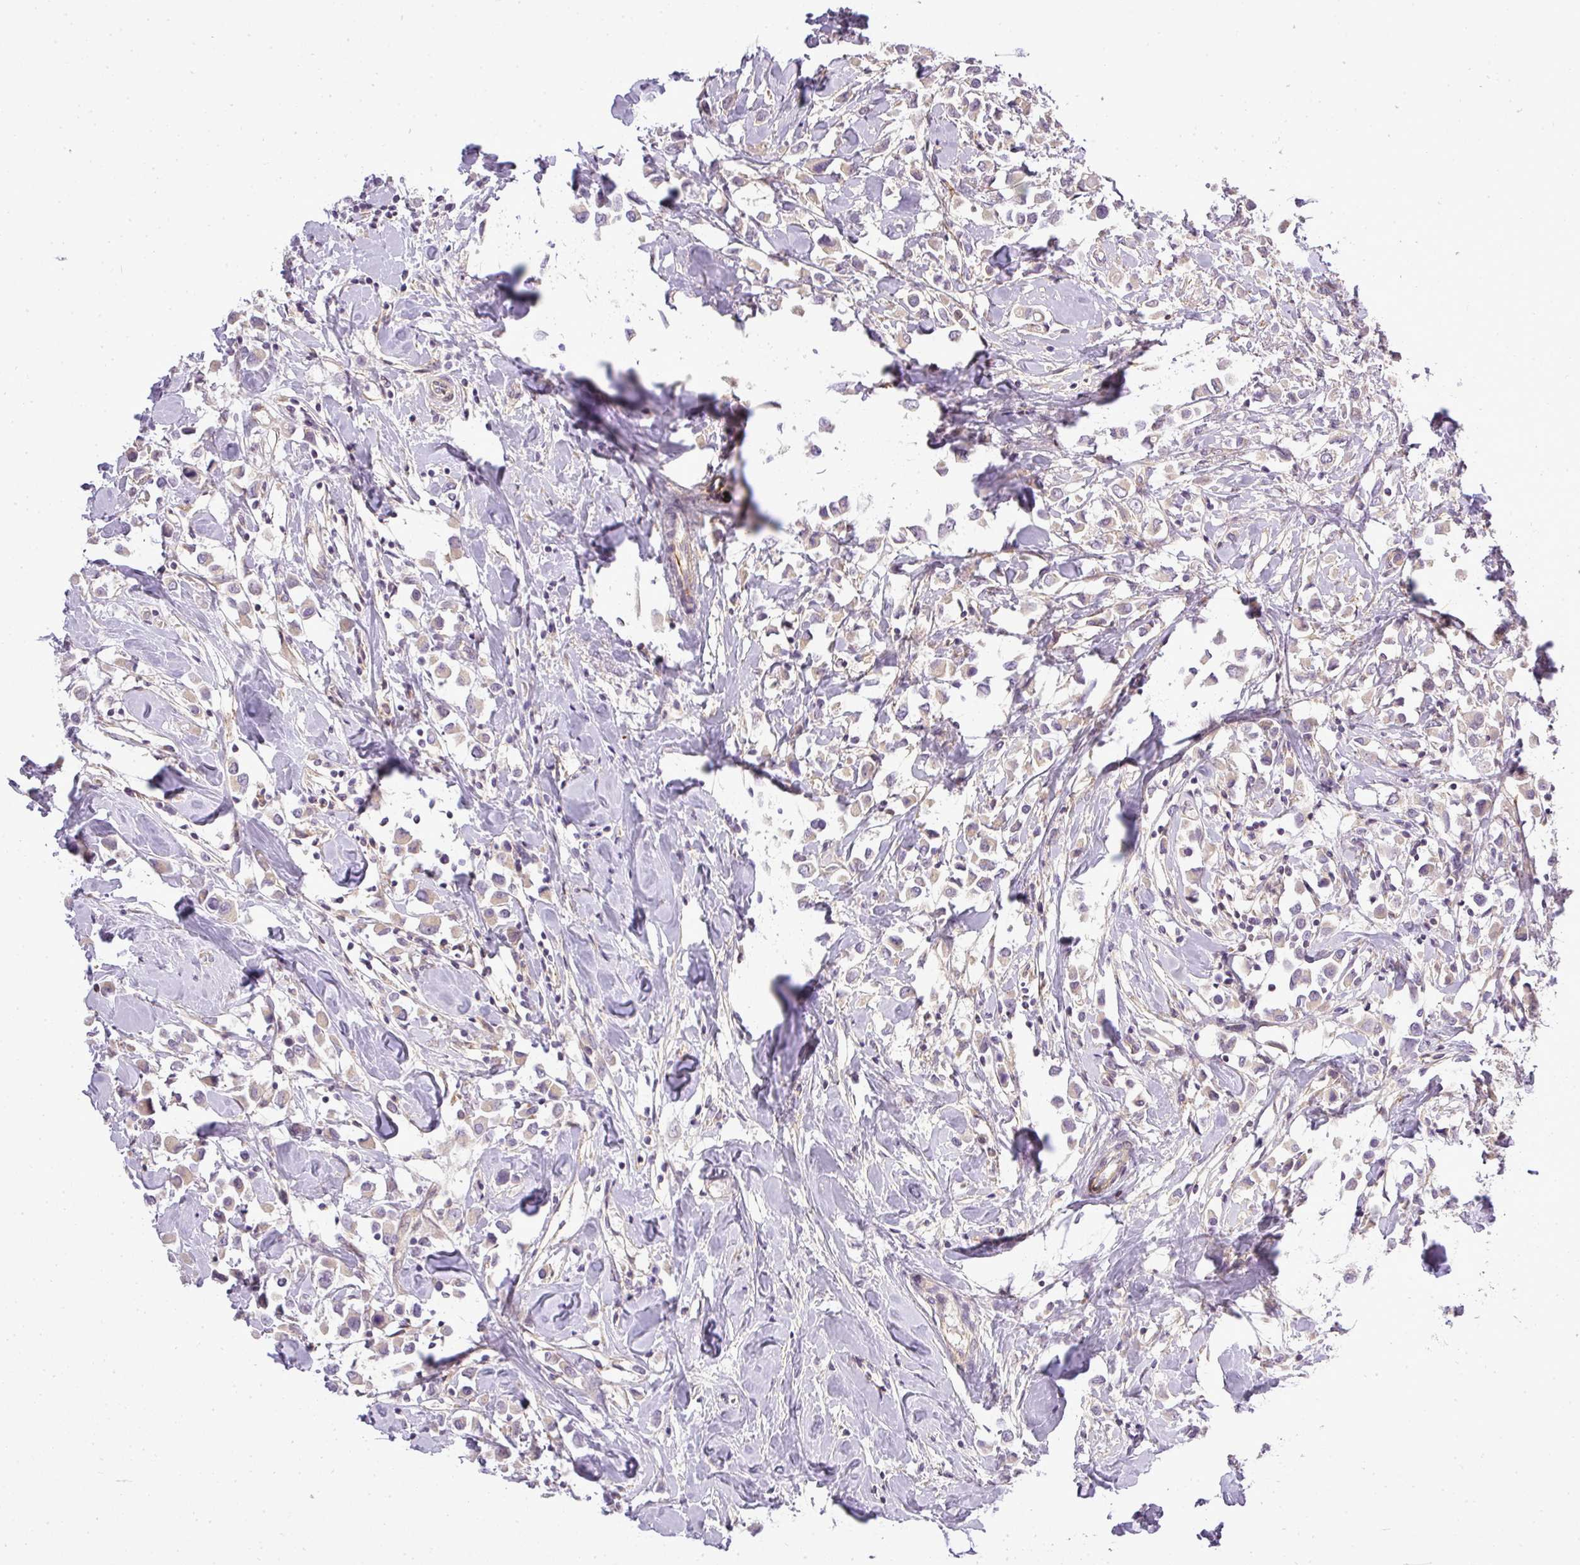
{"staining": {"intensity": "weak", "quantity": "<25%", "location": "cytoplasmic/membranous"}, "tissue": "breast cancer", "cell_type": "Tumor cells", "image_type": "cancer", "snomed": [{"axis": "morphology", "description": "Duct carcinoma"}, {"axis": "topography", "description": "Breast"}], "caption": "Protein analysis of invasive ductal carcinoma (breast) reveals no significant expression in tumor cells.", "gene": "ZDHHC1", "patient": {"sex": "female", "age": 61}}